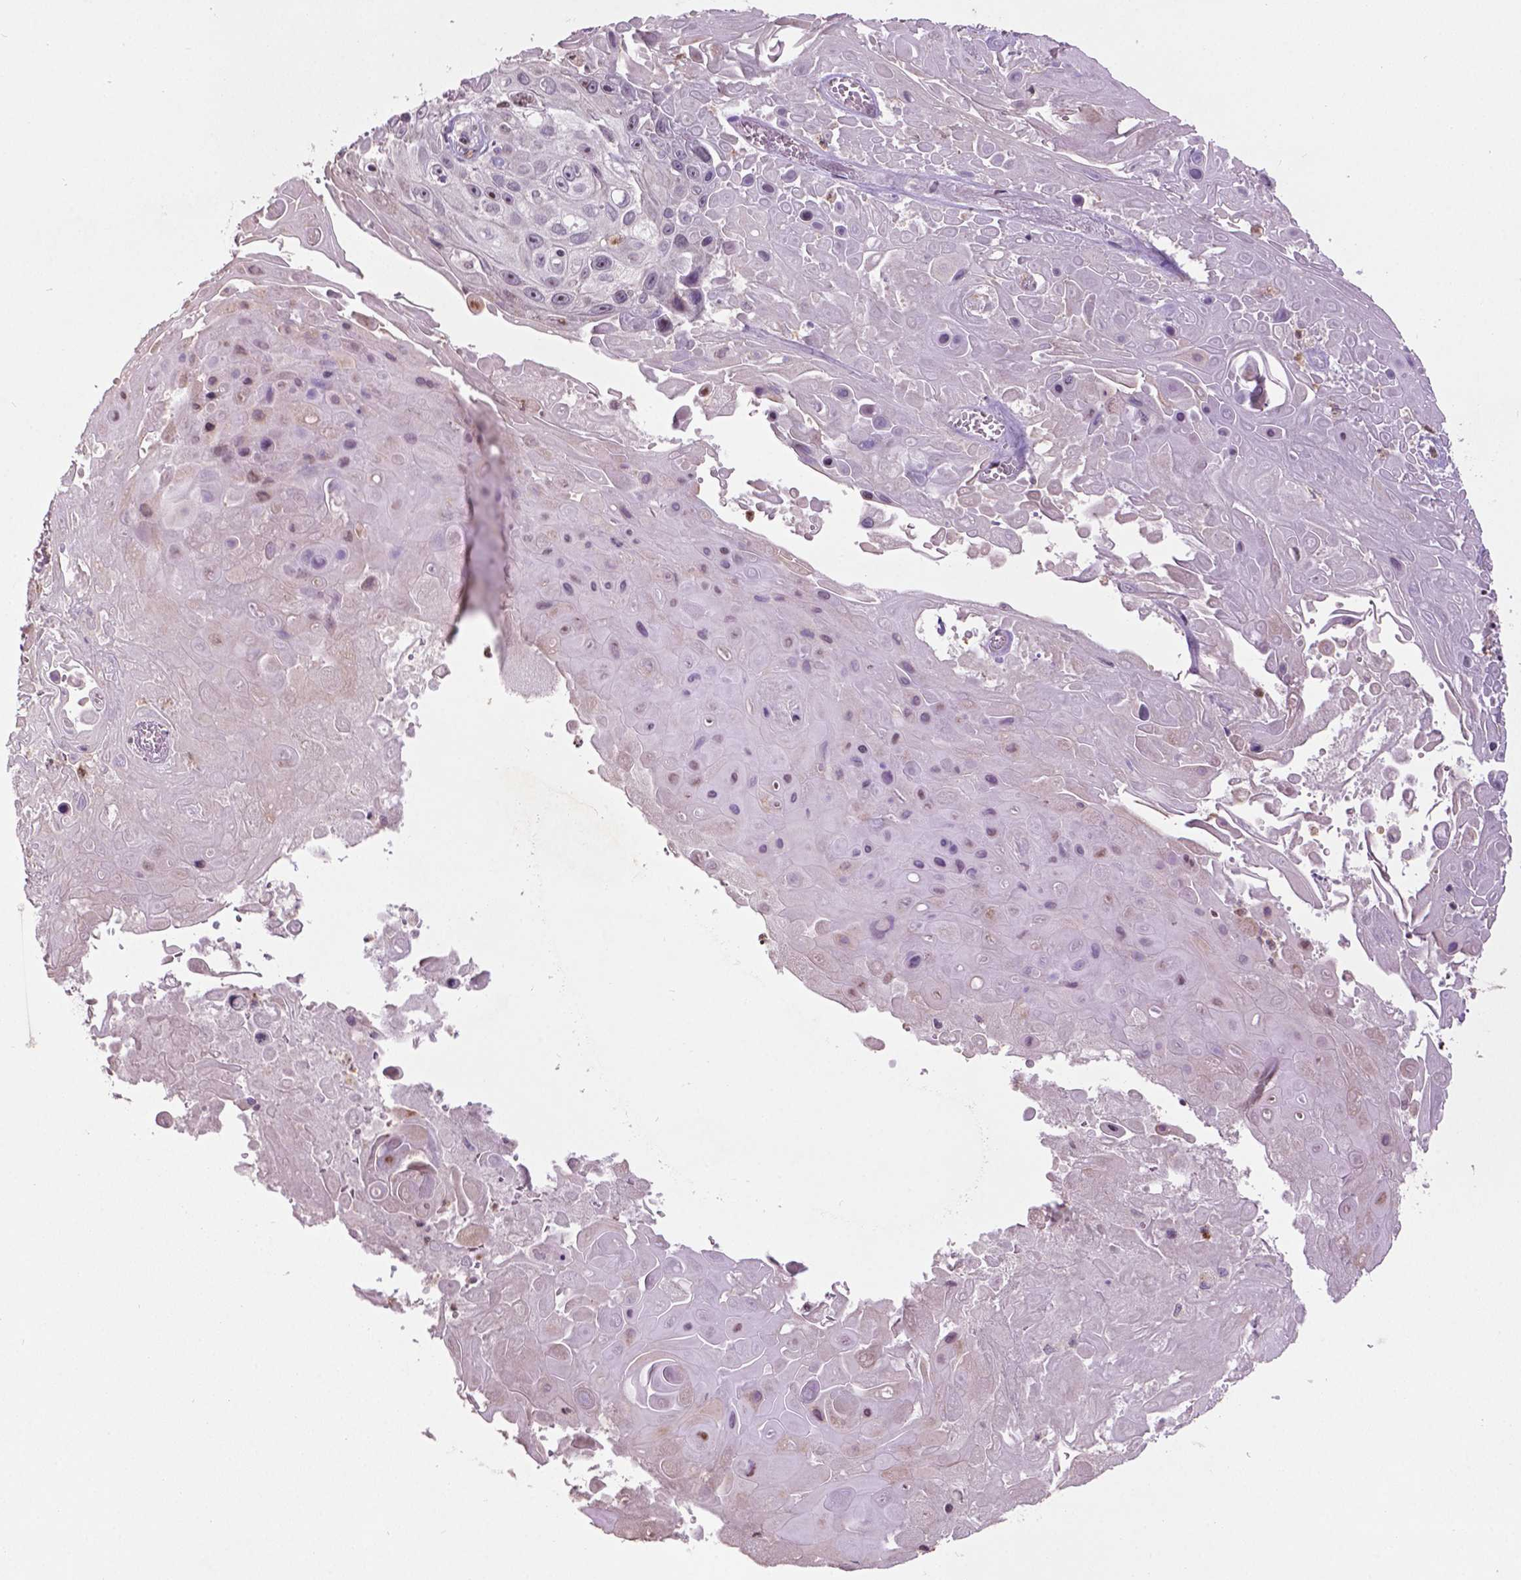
{"staining": {"intensity": "negative", "quantity": "none", "location": "none"}, "tissue": "skin cancer", "cell_type": "Tumor cells", "image_type": "cancer", "snomed": [{"axis": "morphology", "description": "Squamous cell carcinoma, NOS"}, {"axis": "topography", "description": "Skin"}], "caption": "IHC of human skin cancer demonstrates no expression in tumor cells. (DAB (3,3'-diaminobenzidine) immunohistochemistry with hematoxylin counter stain).", "gene": "NTNG2", "patient": {"sex": "male", "age": 82}}